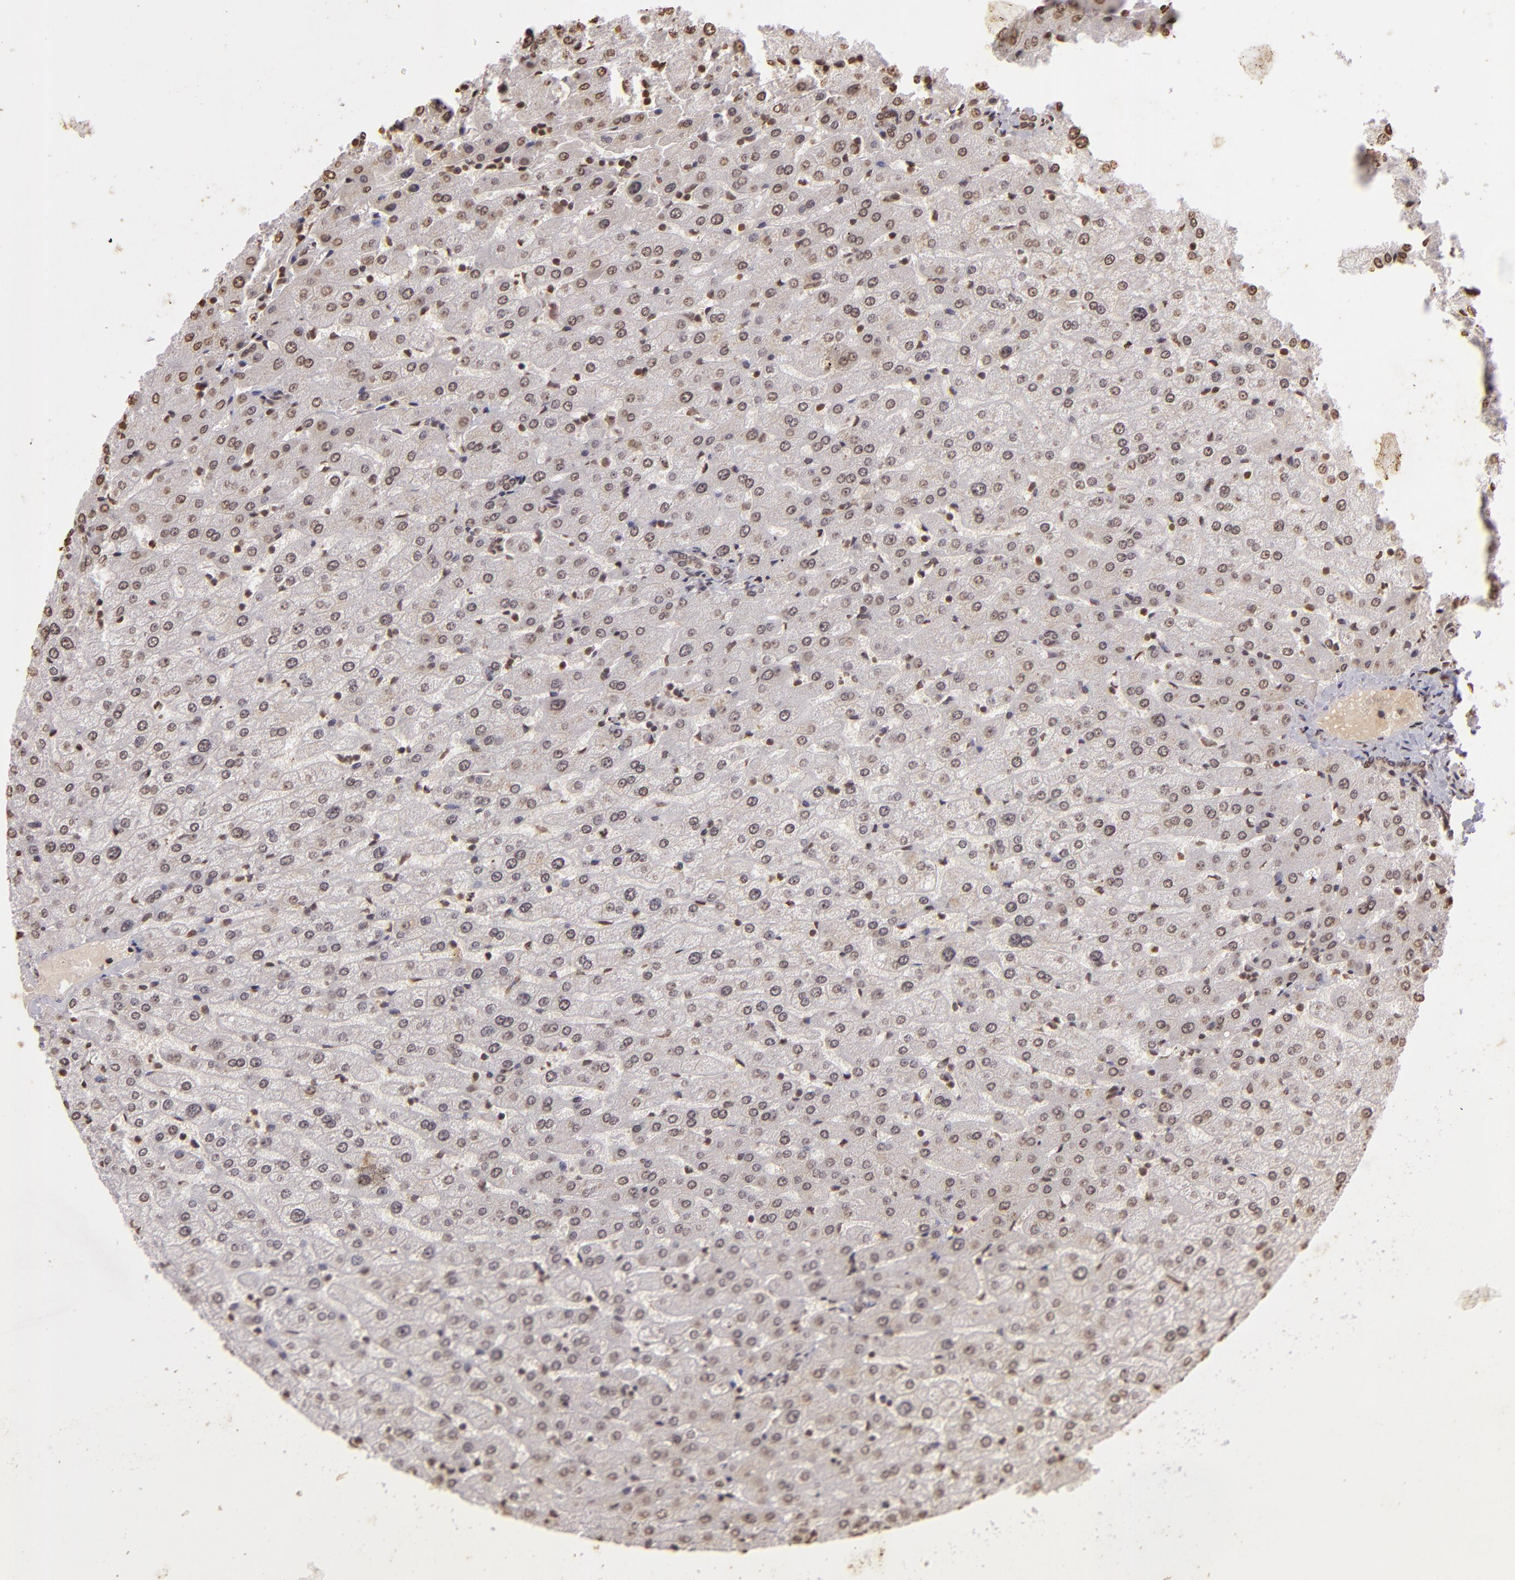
{"staining": {"intensity": "moderate", "quantity": ">75%", "location": "nuclear"}, "tissue": "liver", "cell_type": "Cholangiocytes", "image_type": "normal", "snomed": [{"axis": "morphology", "description": "Normal tissue, NOS"}, {"axis": "morphology", "description": "Fibrosis, NOS"}, {"axis": "topography", "description": "Liver"}], "caption": "Protein staining of normal liver demonstrates moderate nuclear expression in approximately >75% of cholangiocytes.", "gene": "THRB", "patient": {"sex": "female", "age": 29}}